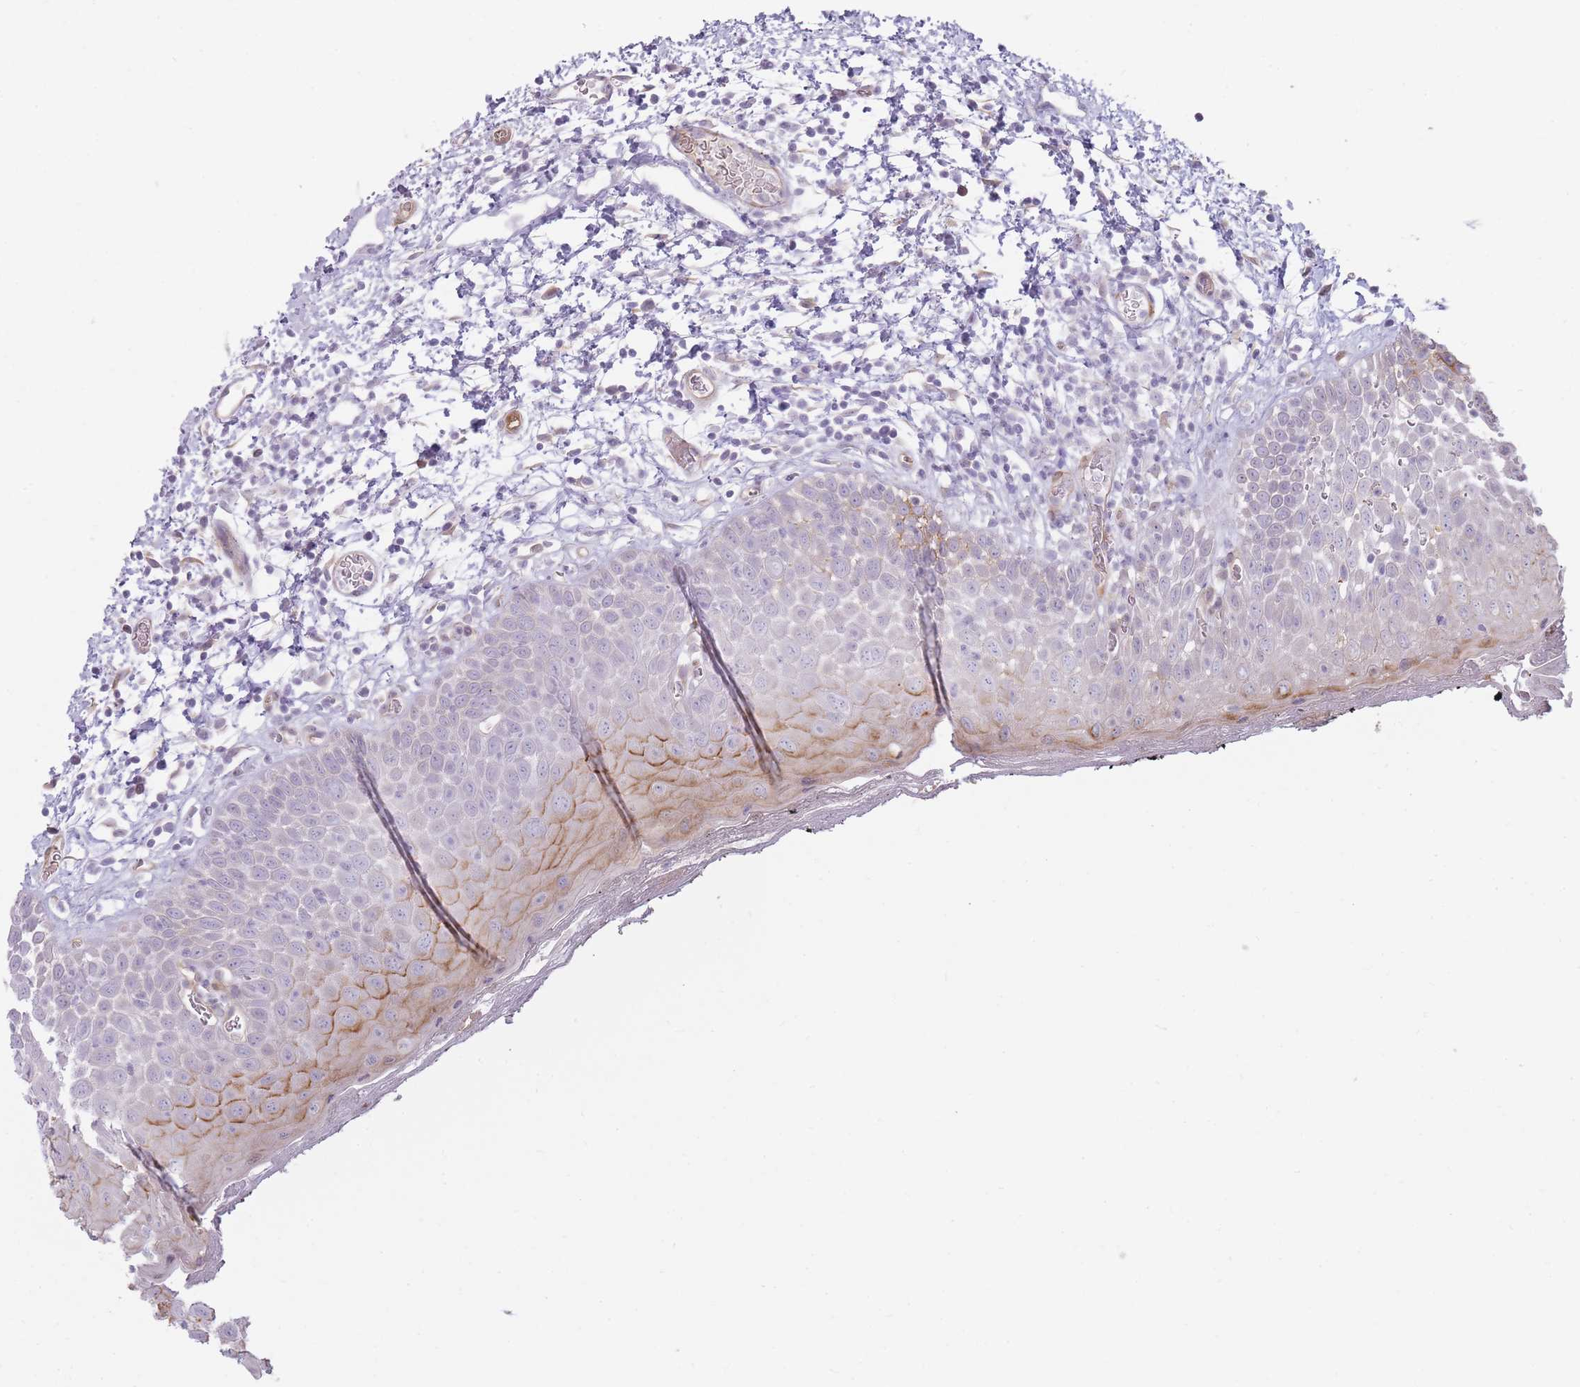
{"staining": {"intensity": "moderate", "quantity": "<25%", "location": "cytoplasmic/membranous"}, "tissue": "oral mucosa", "cell_type": "Squamous epithelial cells", "image_type": "normal", "snomed": [{"axis": "morphology", "description": "Normal tissue, NOS"}, {"axis": "morphology", "description": "Squamous cell carcinoma, NOS"}, {"axis": "topography", "description": "Oral tissue"}, {"axis": "topography", "description": "Tounge, NOS"}, {"axis": "topography", "description": "Head-Neck"}], "caption": "Moderate cytoplasmic/membranous staining is present in about <25% of squamous epithelial cells in benign oral mucosa. Nuclei are stained in blue.", "gene": "PGRMC2", "patient": {"sex": "male", "age": 76}}